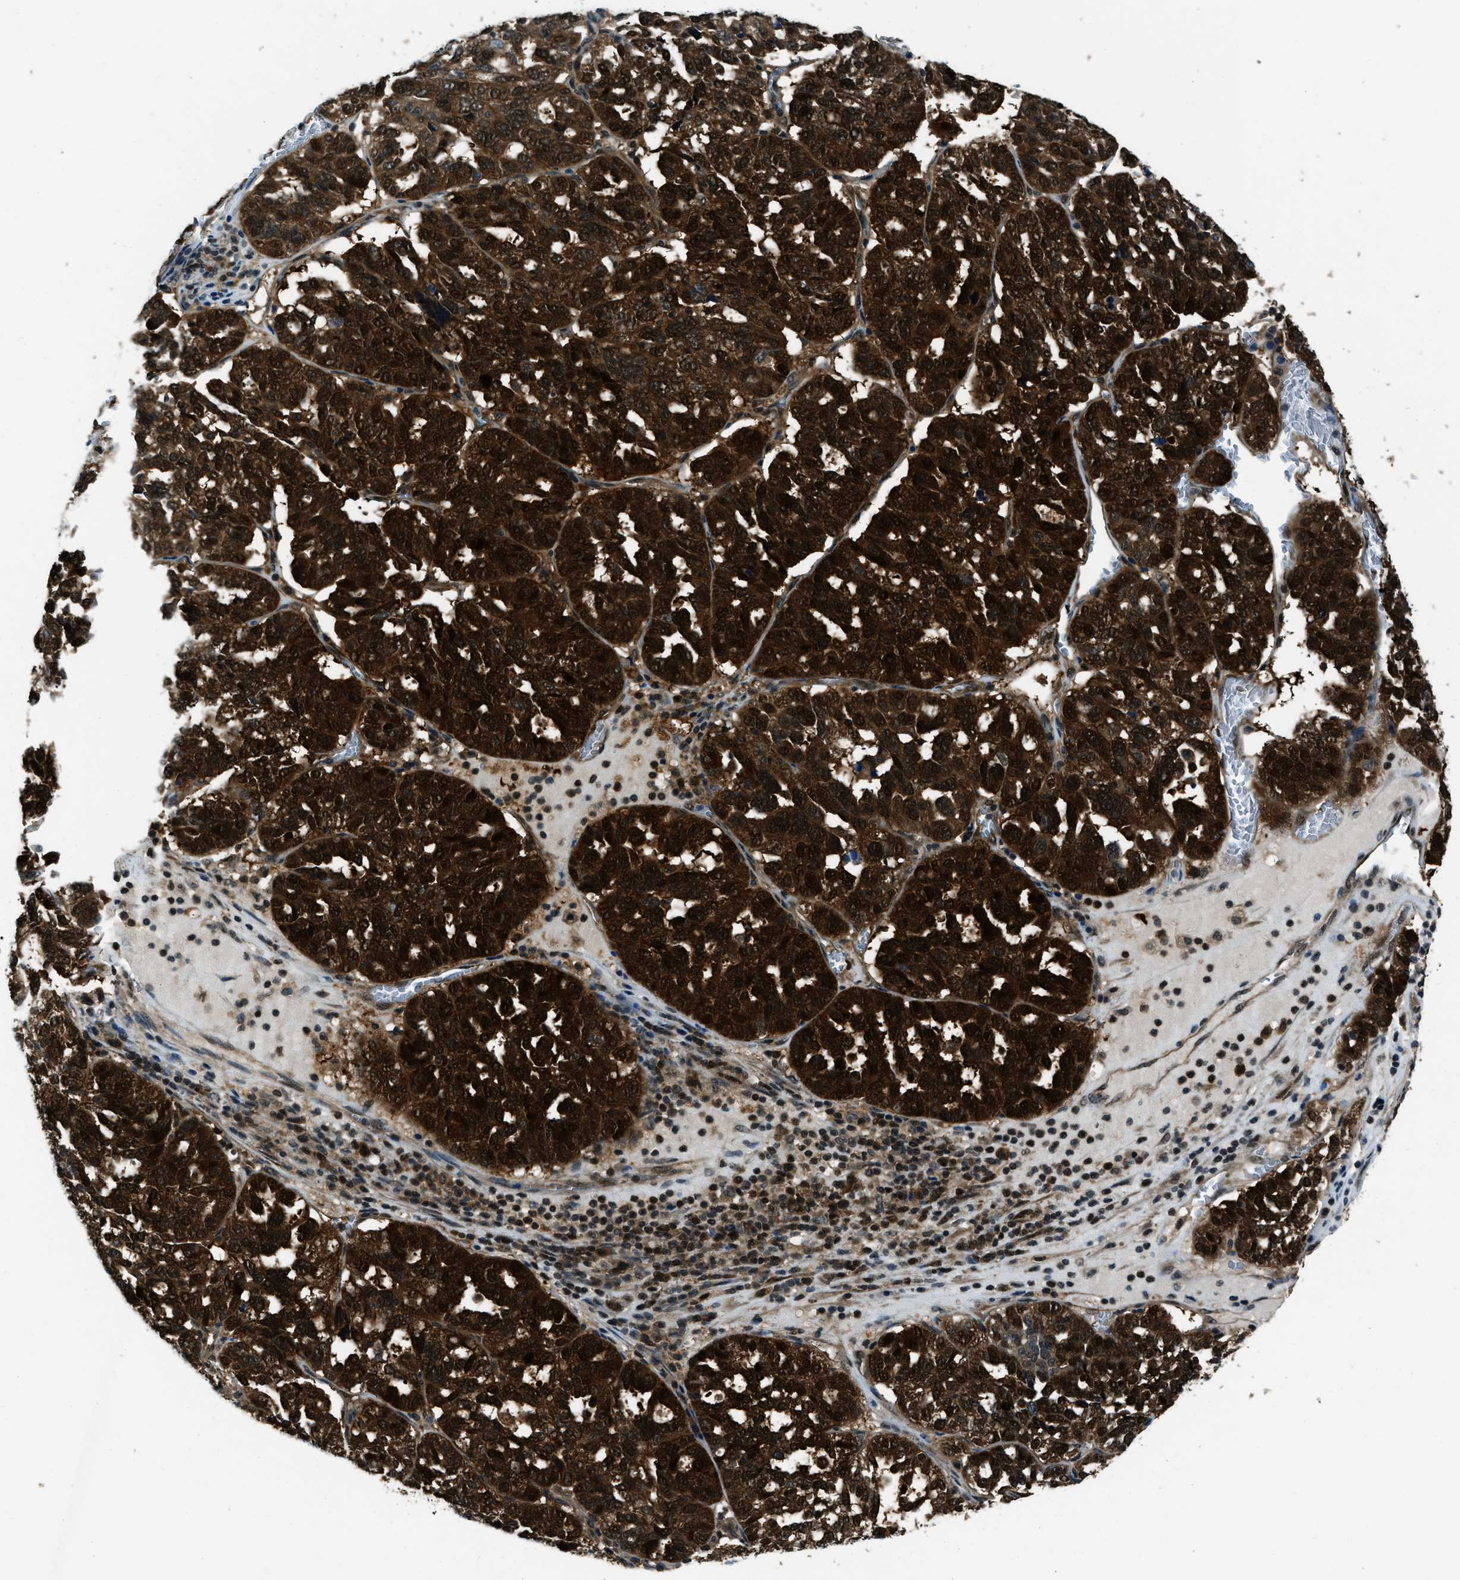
{"staining": {"intensity": "strong", "quantity": ">75%", "location": "cytoplasmic/membranous,nuclear"}, "tissue": "ovarian cancer", "cell_type": "Tumor cells", "image_type": "cancer", "snomed": [{"axis": "morphology", "description": "Cystadenocarcinoma, serous, NOS"}, {"axis": "topography", "description": "Ovary"}], "caption": "About >75% of tumor cells in ovarian cancer exhibit strong cytoplasmic/membranous and nuclear protein expression as visualized by brown immunohistochemical staining.", "gene": "NUDCD3", "patient": {"sex": "female", "age": 59}}